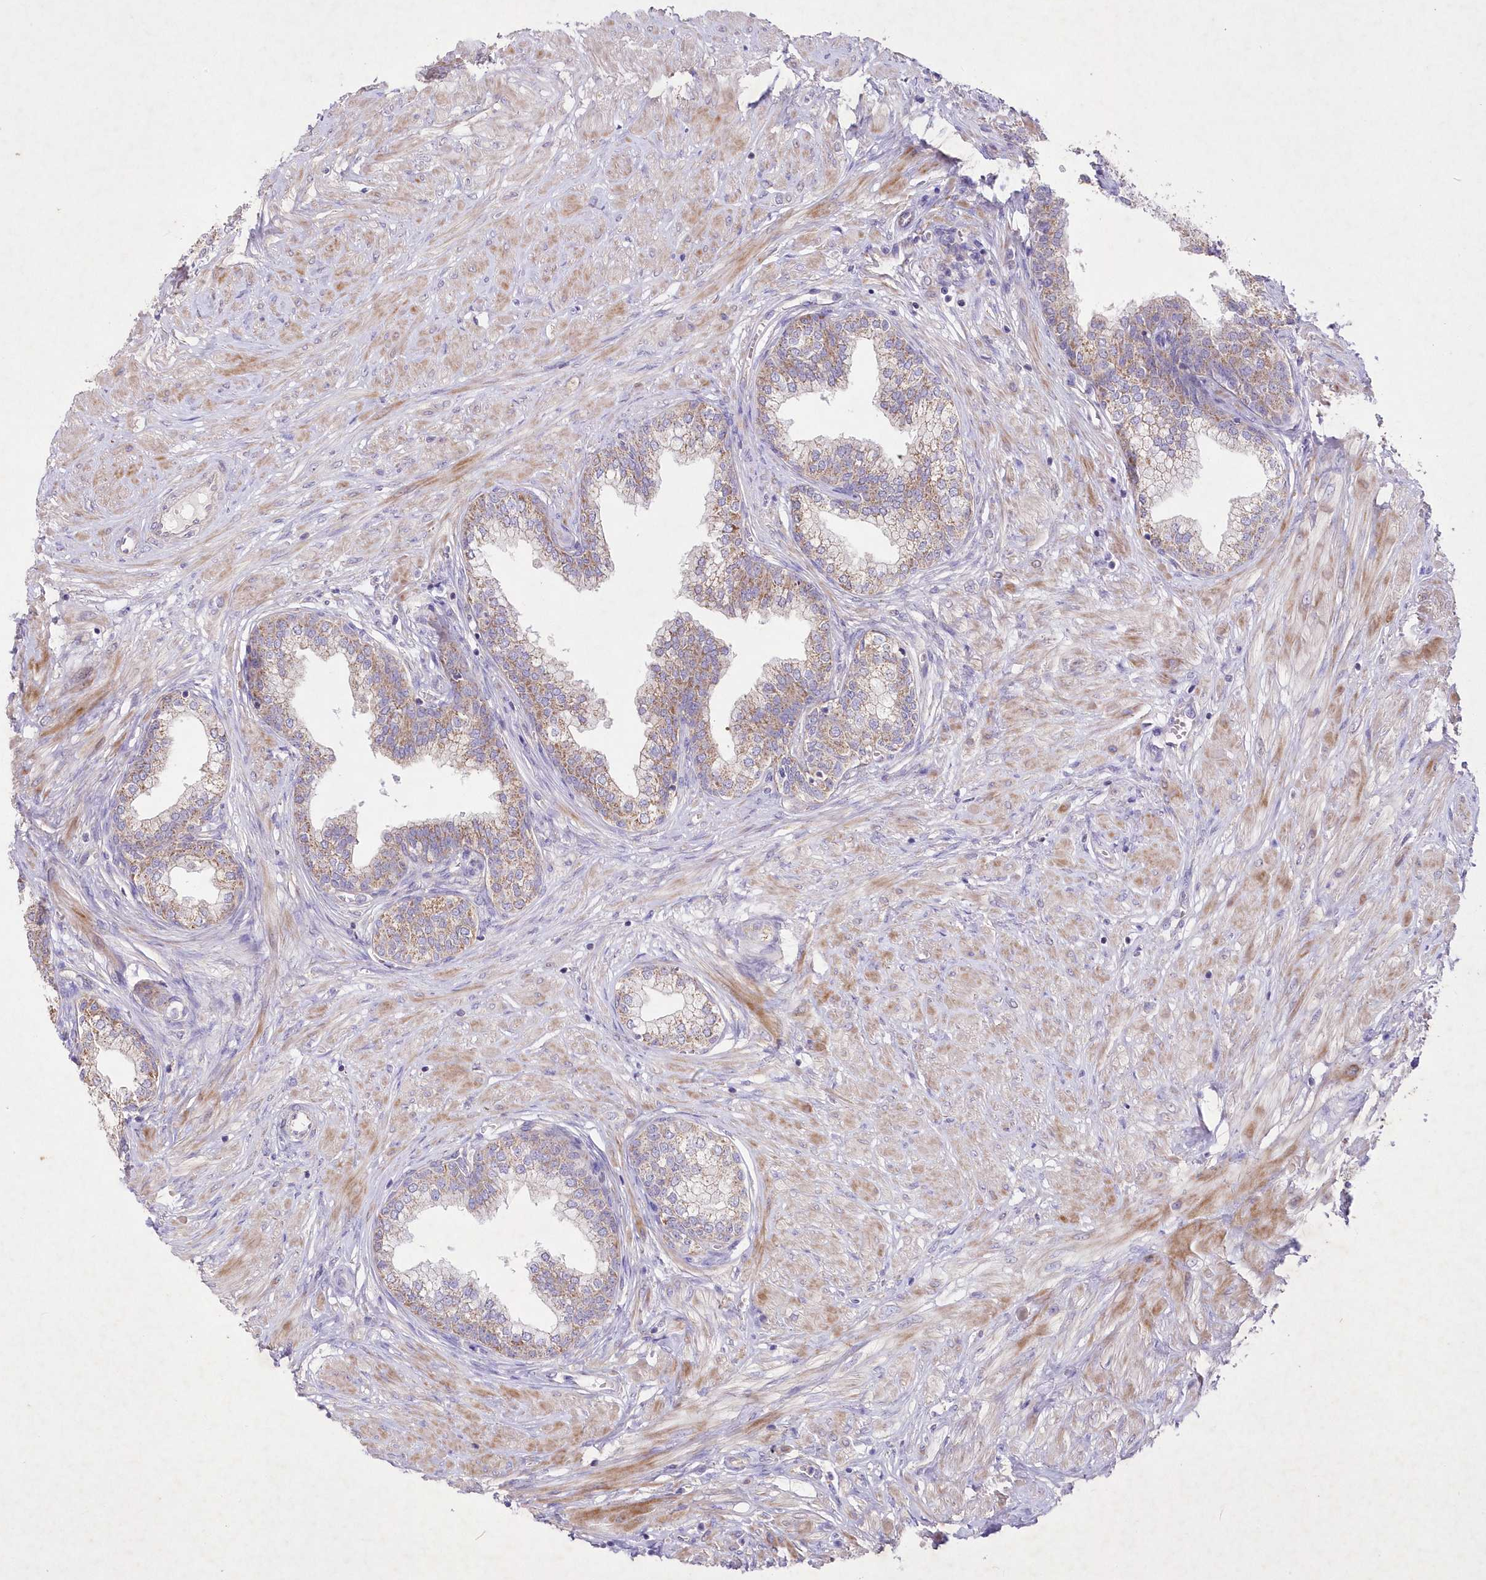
{"staining": {"intensity": "moderate", "quantity": "25%-75%", "location": "cytoplasmic/membranous"}, "tissue": "prostate", "cell_type": "Glandular cells", "image_type": "normal", "snomed": [{"axis": "morphology", "description": "Normal tissue, NOS"}, {"axis": "morphology", "description": "Urothelial carcinoma, Low grade"}, {"axis": "topography", "description": "Urinary bladder"}, {"axis": "topography", "description": "Prostate"}], "caption": "Protein expression analysis of benign prostate shows moderate cytoplasmic/membranous expression in about 25%-75% of glandular cells.", "gene": "ITSN2", "patient": {"sex": "male", "age": 60}}